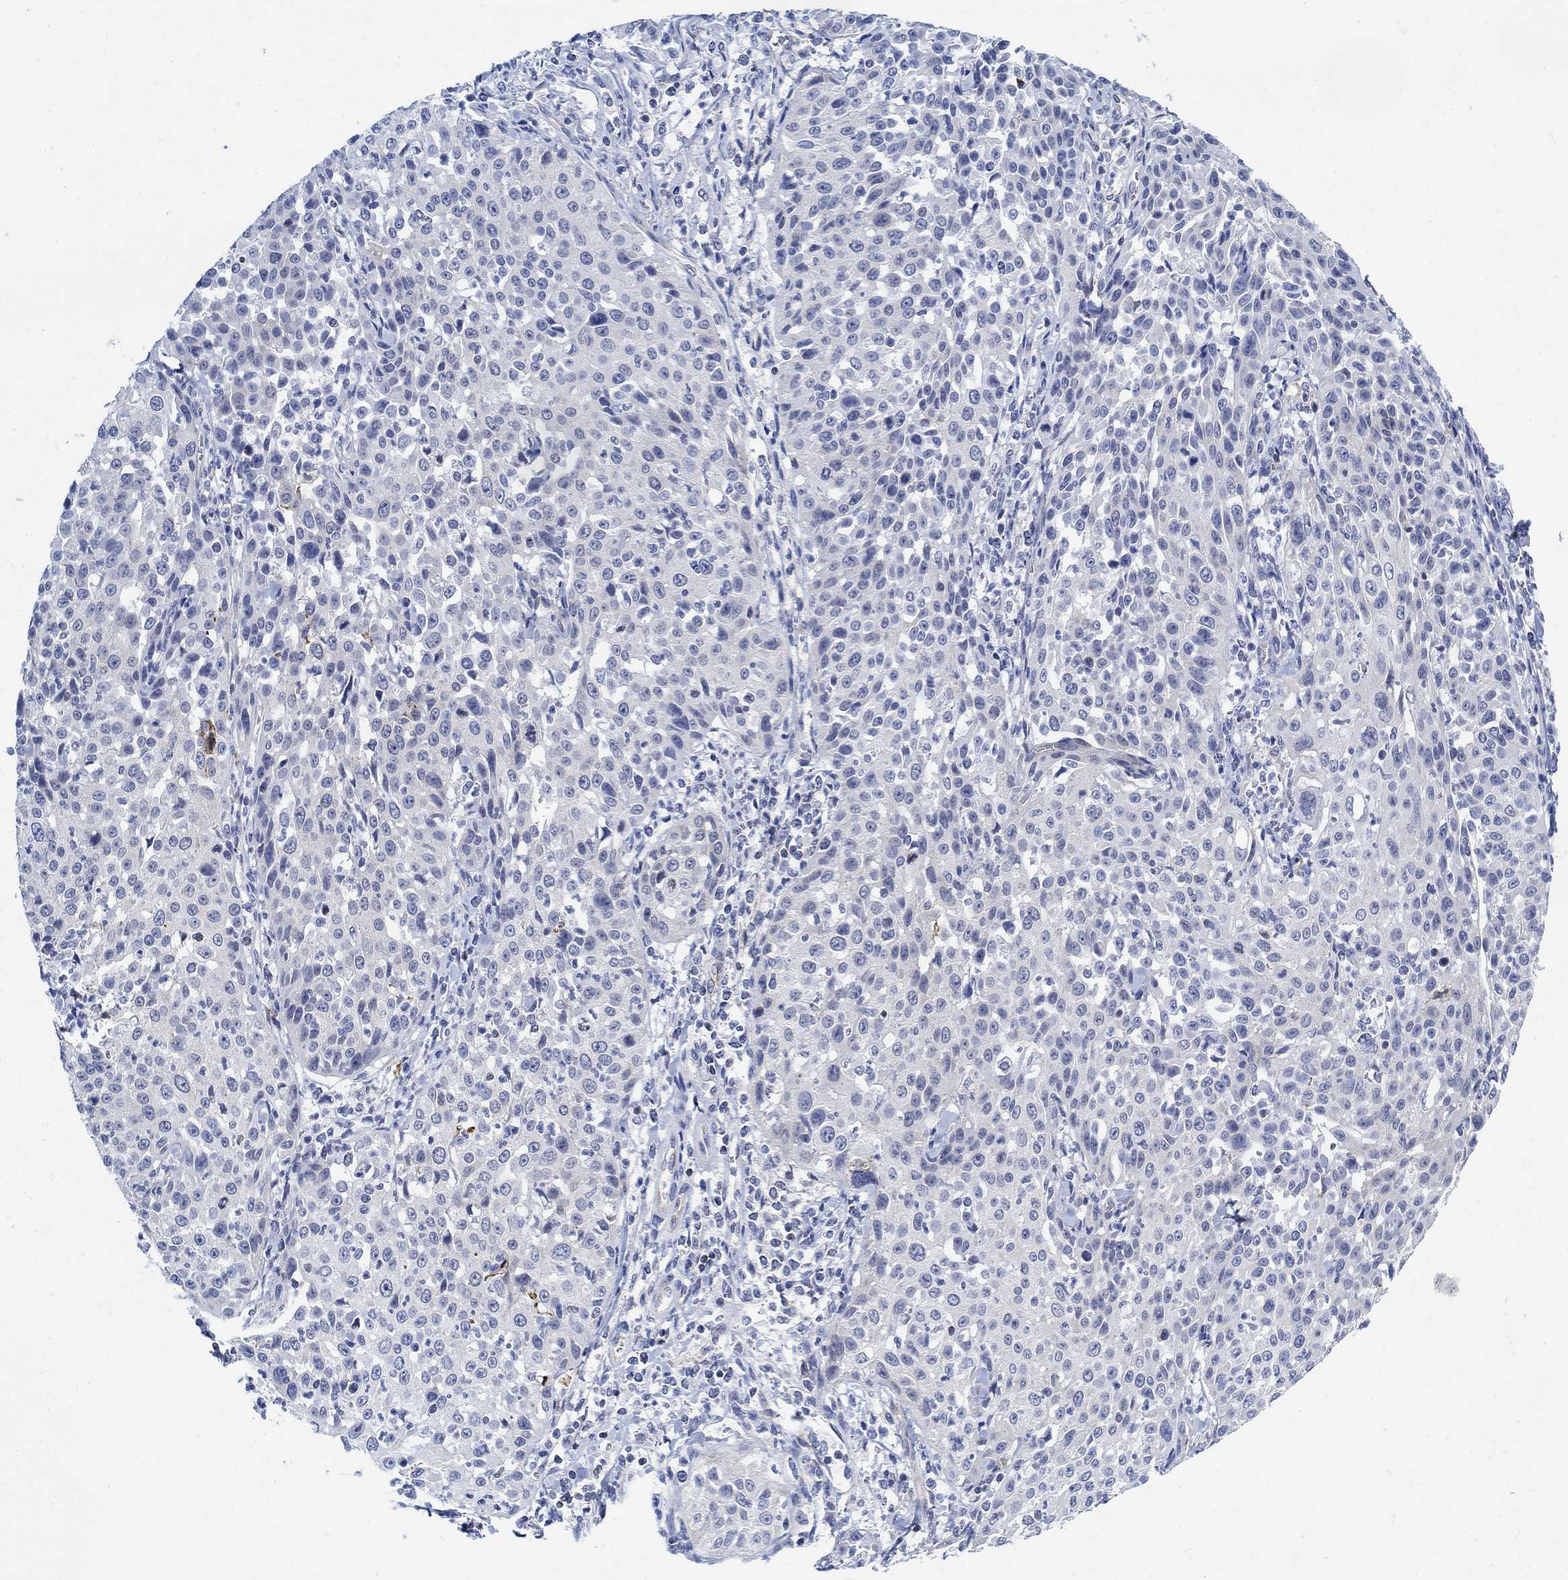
{"staining": {"intensity": "negative", "quantity": "none", "location": "none"}, "tissue": "cervical cancer", "cell_type": "Tumor cells", "image_type": "cancer", "snomed": [{"axis": "morphology", "description": "Squamous cell carcinoma, NOS"}, {"axis": "topography", "description": "Cervix"}], "caption": "Immunohistochemistry image of squamous cell carcinoma (cervical) stained for a protein (brown), which exhibits no staining in tumor cells.", "gene": "PHF21B", "patient": {"sex": "female", "age": 26}}